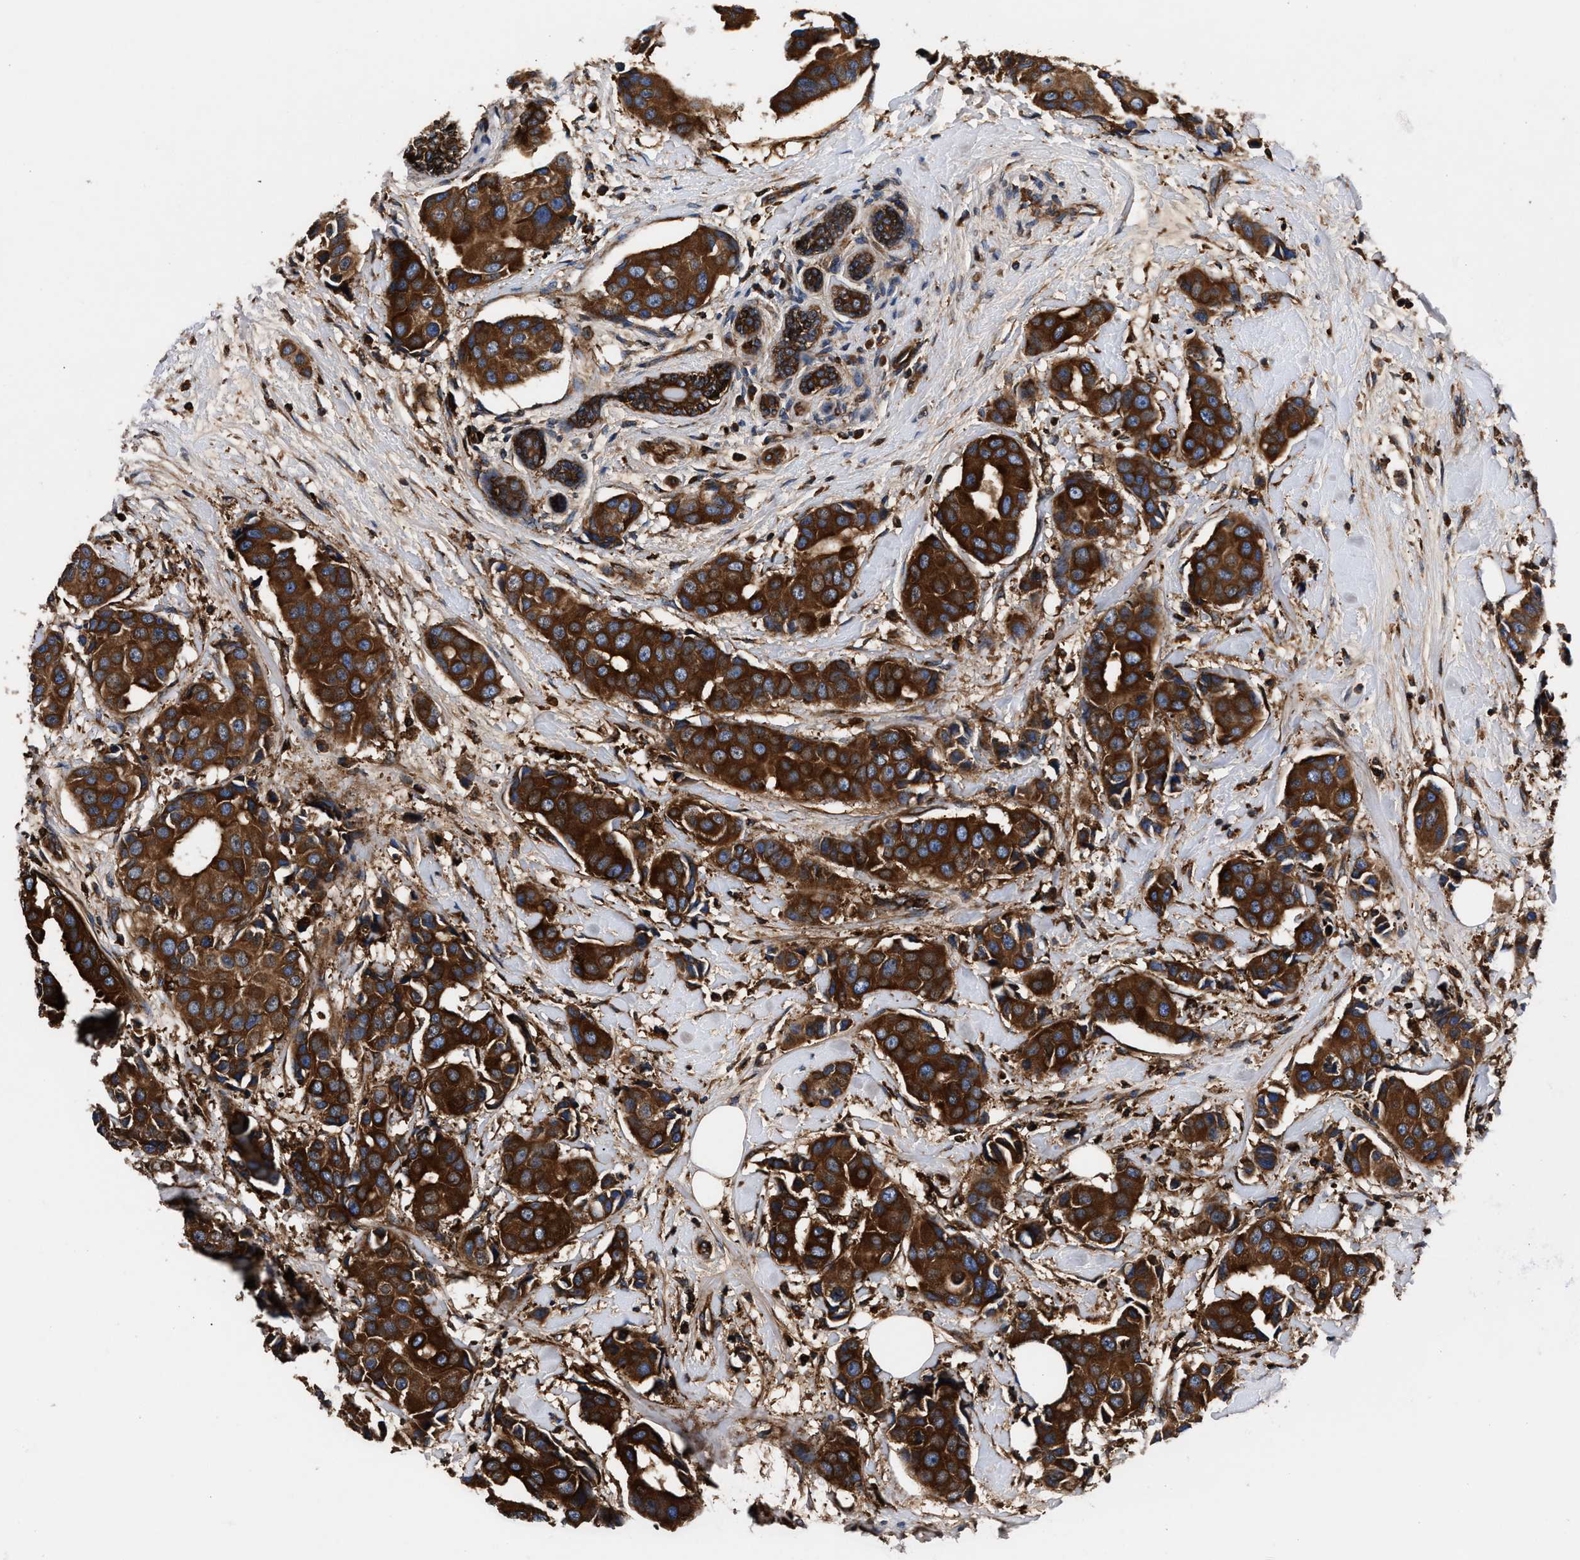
{"staining": {"intensity": "strong", "quantity": ">75%", "location": "cytoplasmic/membranous"}, "tissue": "breast cancer", "cell_type": "Tumor cells", "image_type": "cancer", "snomed": [{"axis": "morphology", "description": "Normal tissue, NOS"}, {"axis": "morphology", "description": "Duct carcinoma"}, {"axis": "topography", "description": "Breast"}], "caption": "Protein expression analysis of human breast intraductal carcinoma reveals strong cytoplasmic/membranous staining in approximately >75% of tumor cells.", "gene": "KYAT1", "patient": {"sex": "female", "age": 39}}